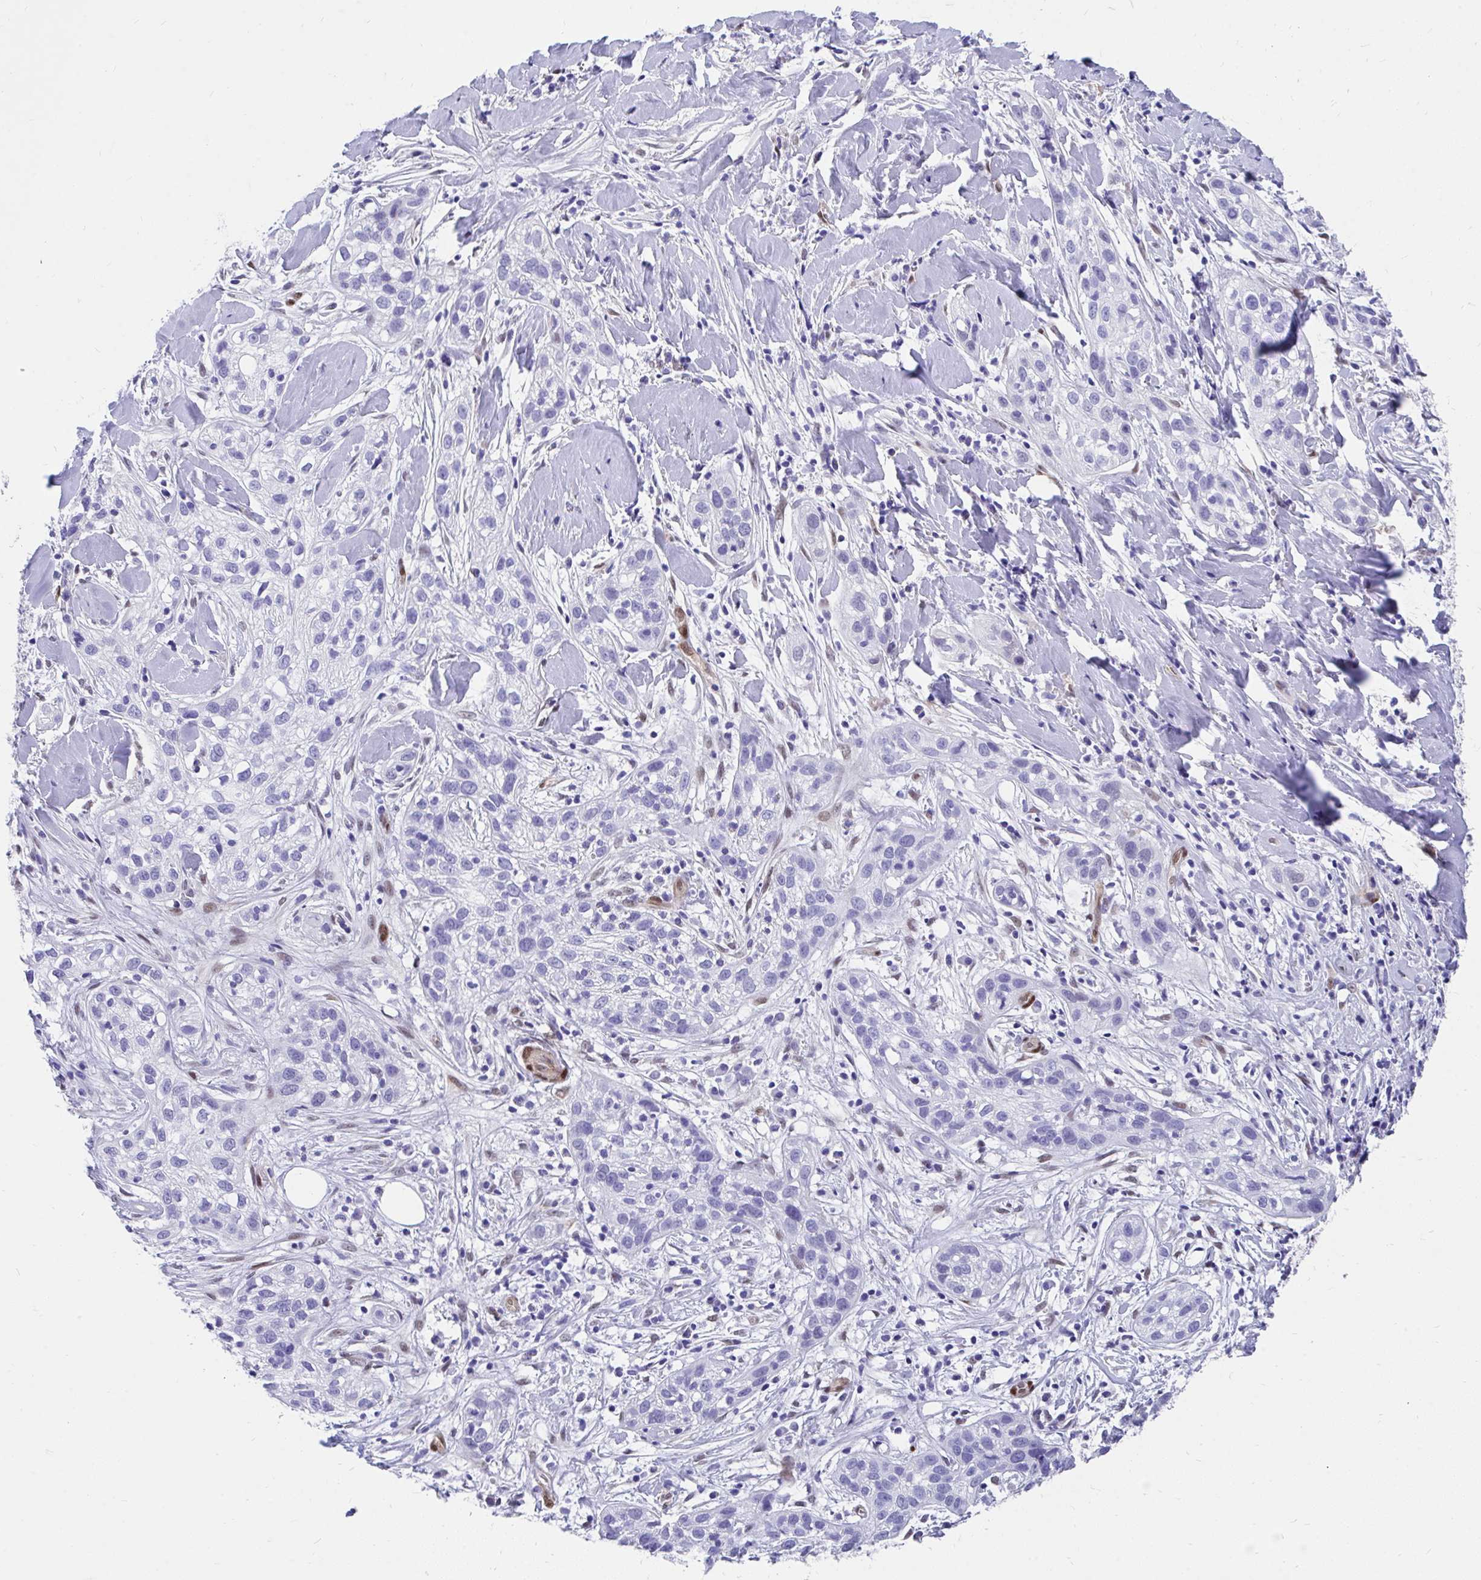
{"staining": {"intensity": "negative", "quantity": "none", "location": "none"}, "tissue": "skin cancer", "cell_type": "Tumor cells", "image_type": "cancer", "snomed": [{"axis": "morphology", "description": "Squamous cell carcinoma, NOS"}, {"axis": "topography", "description": "Skin"}], "caption": "Squamous cell carcinoma (skin) was stained to show a protein in brown. There is no significant expression in tumor cells.", "gene": "RBPMS", "patient": {"sex": "male", "age": 82}}